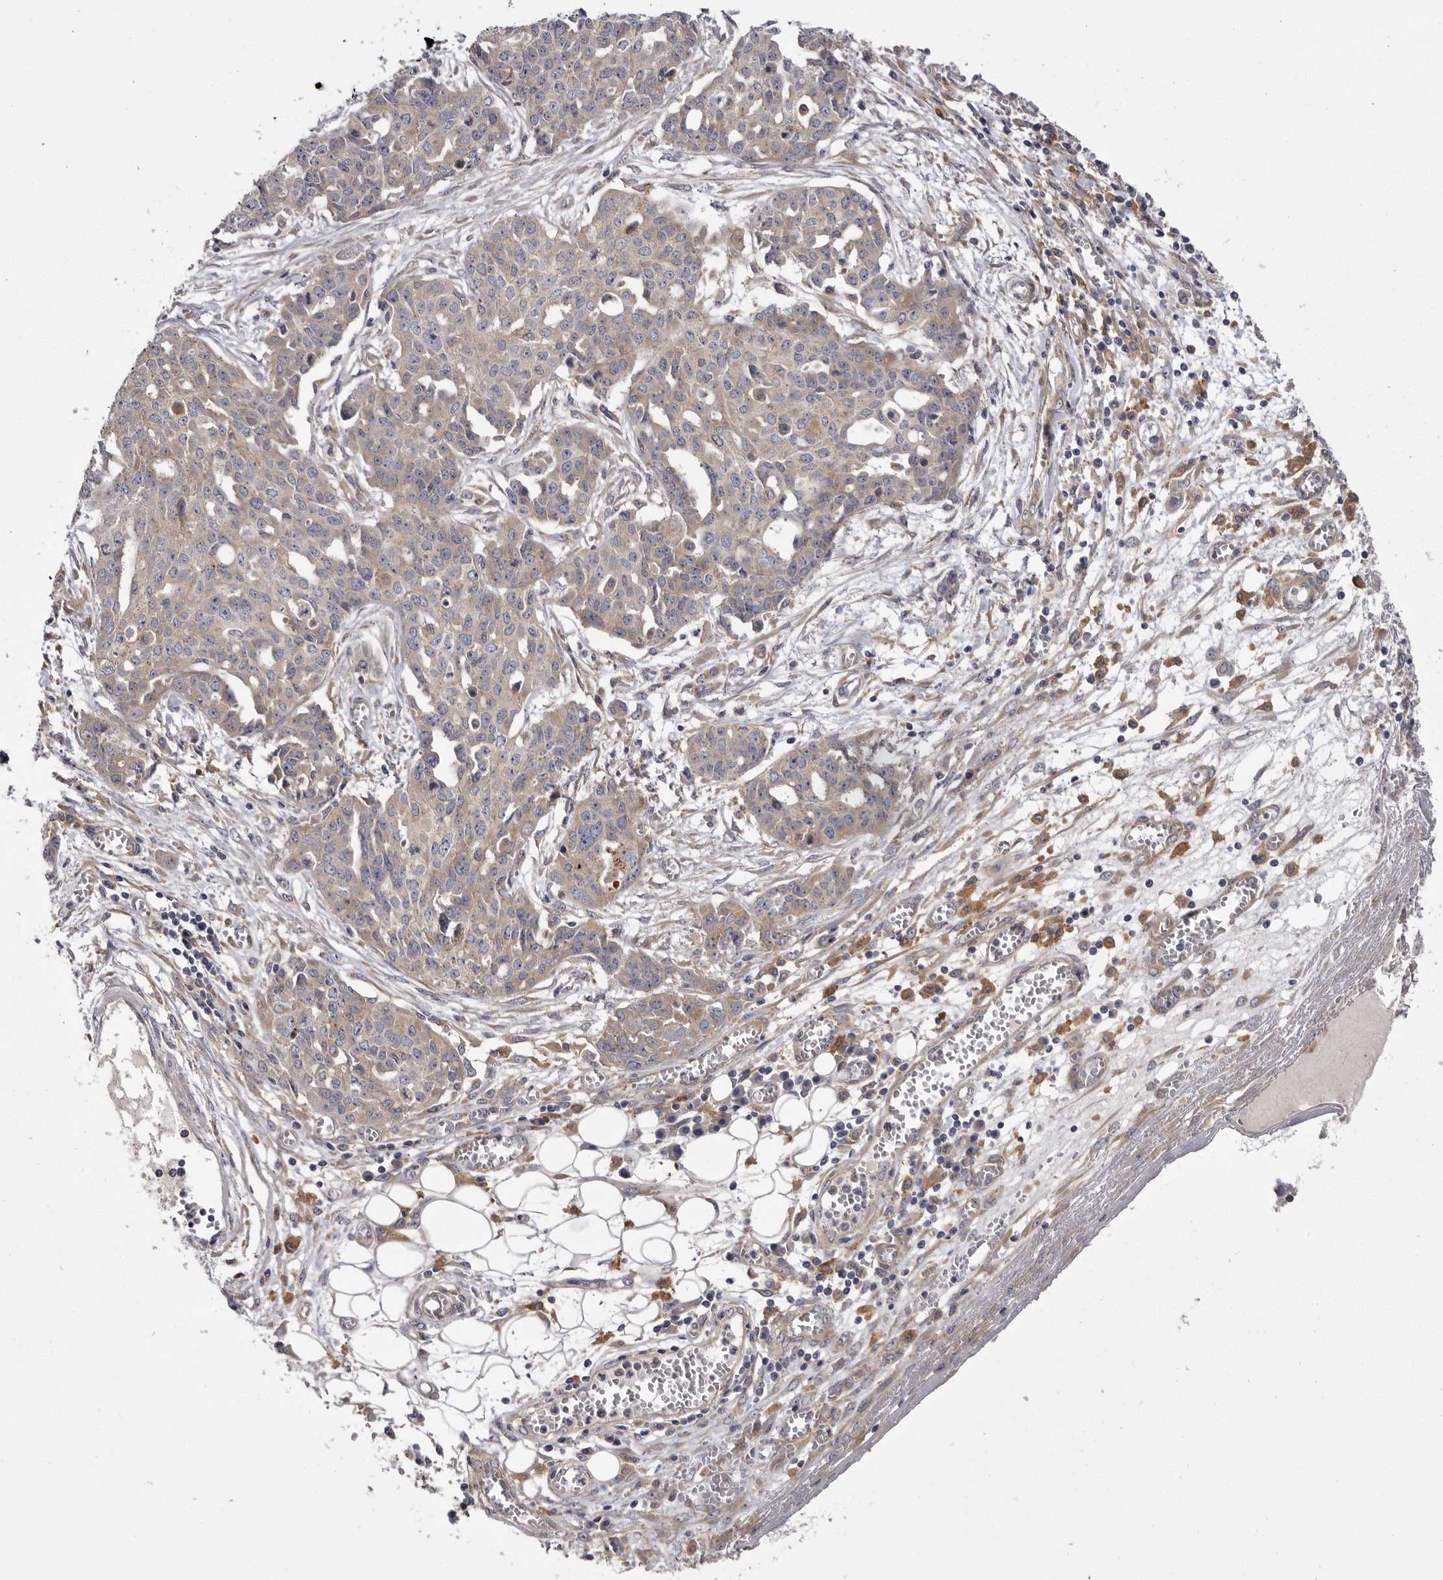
{"staining": {"intensity": "weak", "quantity": "25%-75%", "location": "cytoplasmic/membranous"}, "tissue": "ovarian cancer", "cell_type": "Tumor cells", "image_type": "cancer", "snomed": [{"axis": "morphology", "description": "Cystadenocarcinoma, serous, NOS"}, {"axis": "topography", "description": "Soft tissue"}, {"axis": "topography", "description": "Ovary"}], "caption": "There is low levels of weak cytoplasmic/membranous expression in tumor cells of ovarian cancer, as demonstrated by immunohistochemical staining (brown color).", "gene": "OSBPL9", "patient": {"sex": "female", "age": 57}}